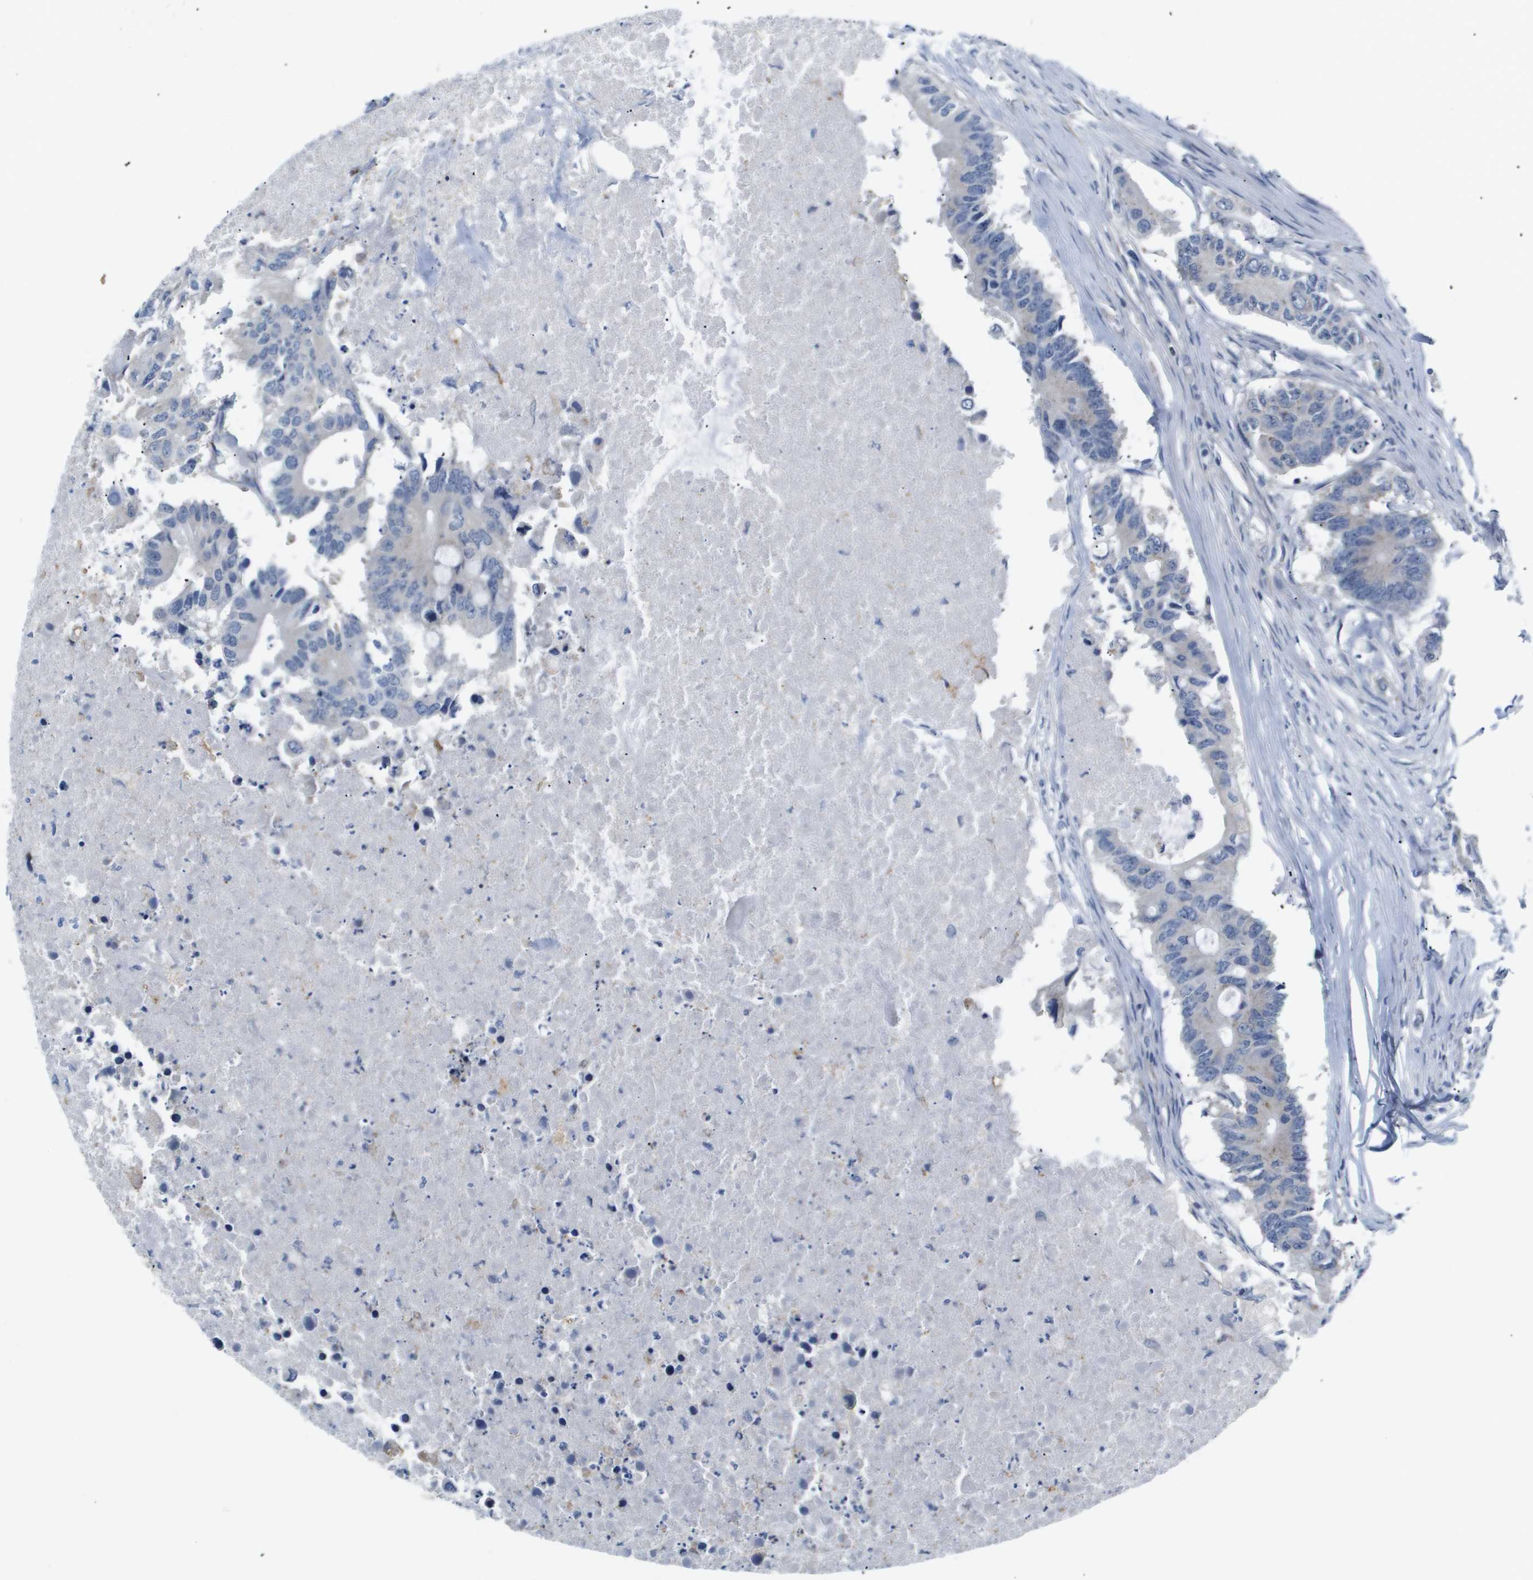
{"staining": {"intensity": "weak", "quantity": "25%-75%", "location": "cytoplasmic/membranous"}, "tissue": "colorectal cancer", "cell_type": "Tumor cells", "image_type": "cancer", "snomed": [{"axis": "morphology", "description": "Adenocarcinoma, NOS"}, {"axis": "topography", "description": "Colon"}], "caption": "Immunohistochemistry of colorectal adenocarcinoma reveals low levels of weak cytoplasmic/membranous expression in about 25%-75% of tumor cells.", "gene": "OTUD5", "patient": {"sex": "male", "age": 71}}